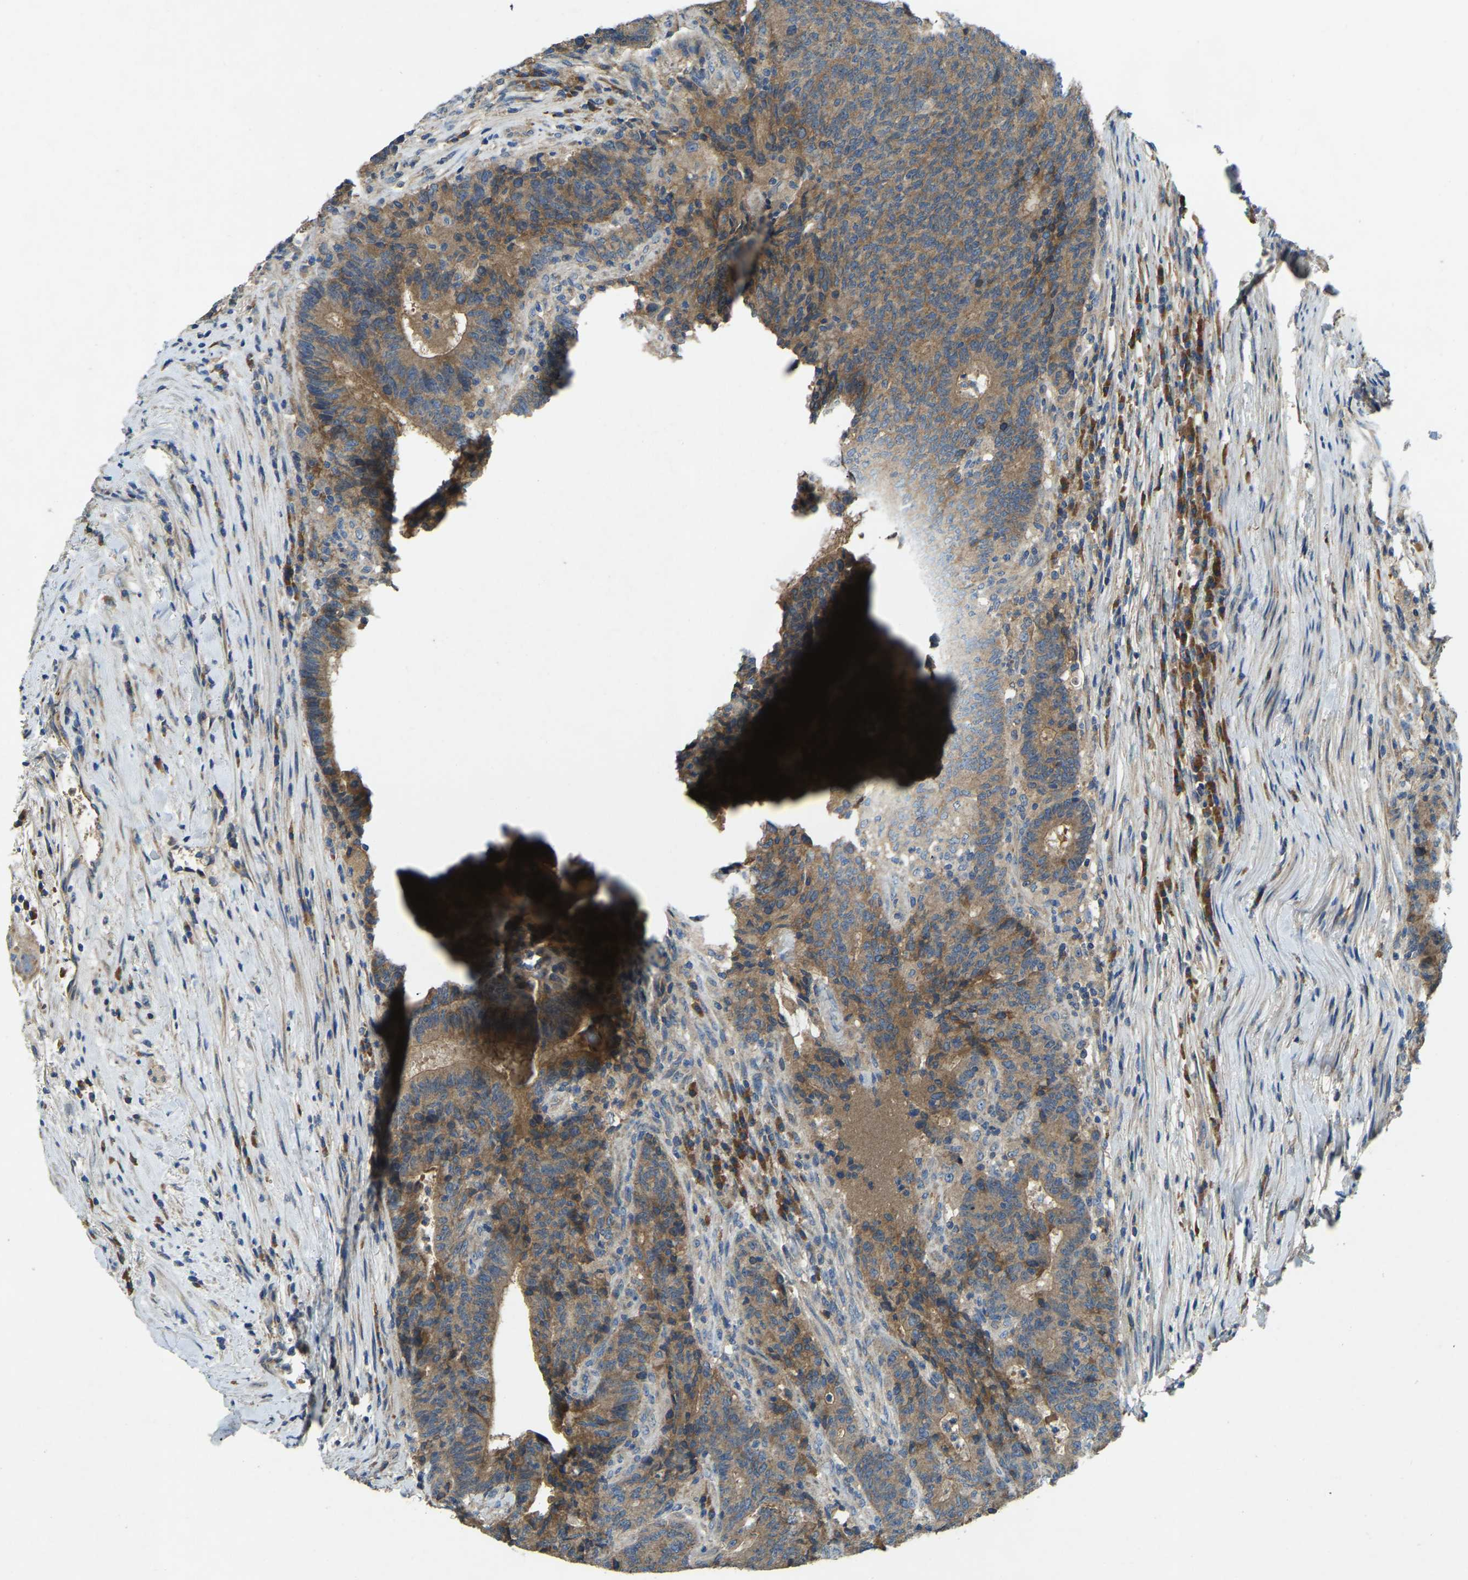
{"staining": {"intensity": "moderate", "quantity": ">75%", "location": "cytoplasmic/membranous"}, "tissue": "colorectal cancer", "cell_type": "Tumor cells", "image_type": "cancer", "snomed": [{"axis": "morphology", "description": "Normal tissue, NOS"}, {"axis": "morphology", "description": "Adenocarcinoma, NOS"}, {"axis": "topography", "description": "Colon"}], "caption": "Colorectal adenocarcinoma stained with a brown dye shows moderate cytoplasmic/membranous positive expression in approximately >75% of tumor cells.", "gene": "ATP8B1", "patient": {"sex": "female", "age": 75}}